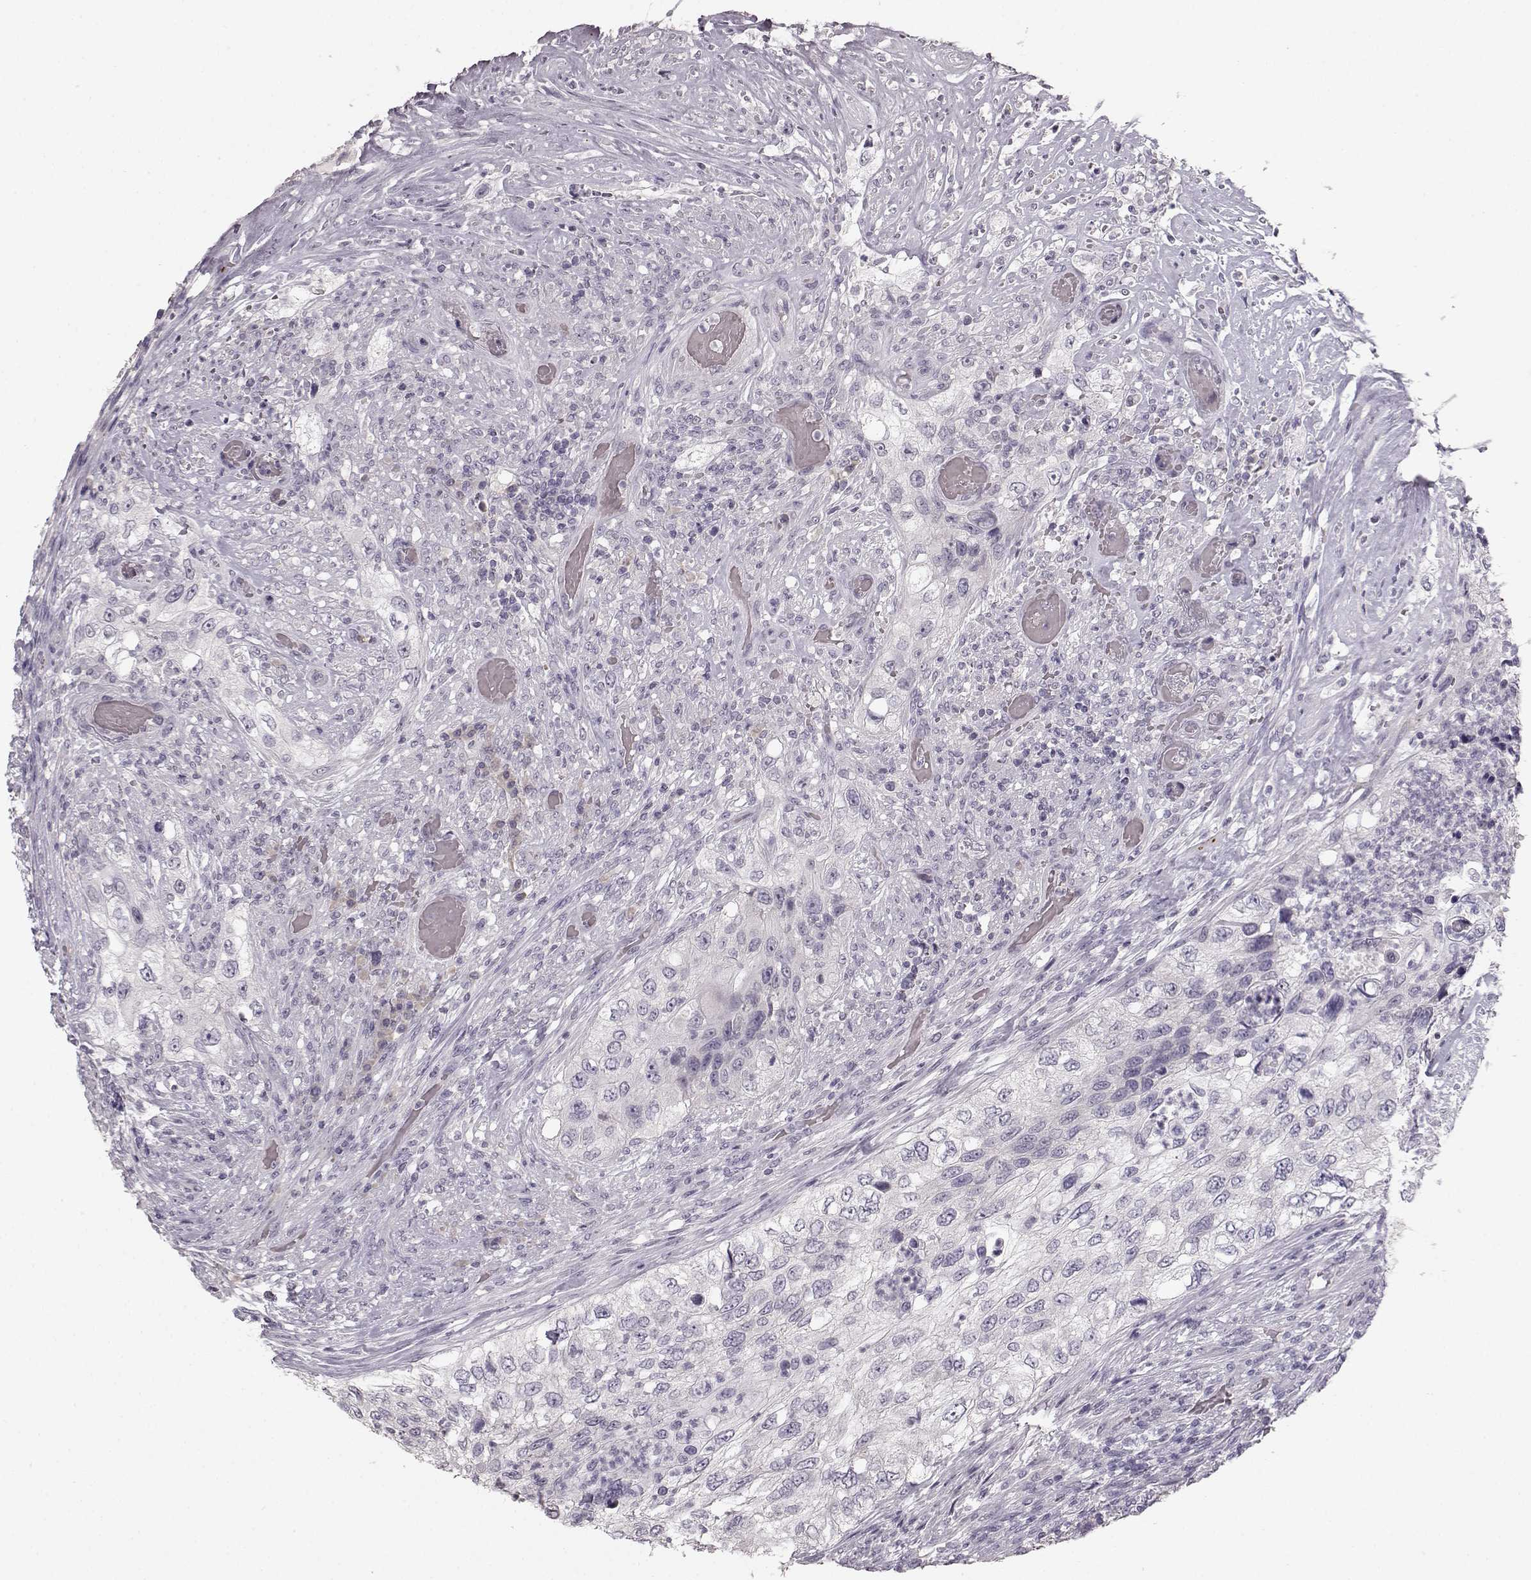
{"staining": {"intensity": "negative", "quantity": "none", "location": "none"}, "tissue": "urothelial cancer", "cell_type": "Tumor cells", "image_type": "cancer", "snomed": [{"axis": "morphology", "description": "Urothelial carcinoma, High grade"}, {"axis": "topography", "description": "Urinary bladder"}], "caption": "Urothelial cancer was stained to show a protein in brown. There is no significant expression in tumor cells. (Brightfield microscopy of DAB (3,3'-diaminobenzidine) immunohistochemistry at high magnification).", "gene": "BFSP2", "patient": {"sex": "female", "age": 60}}